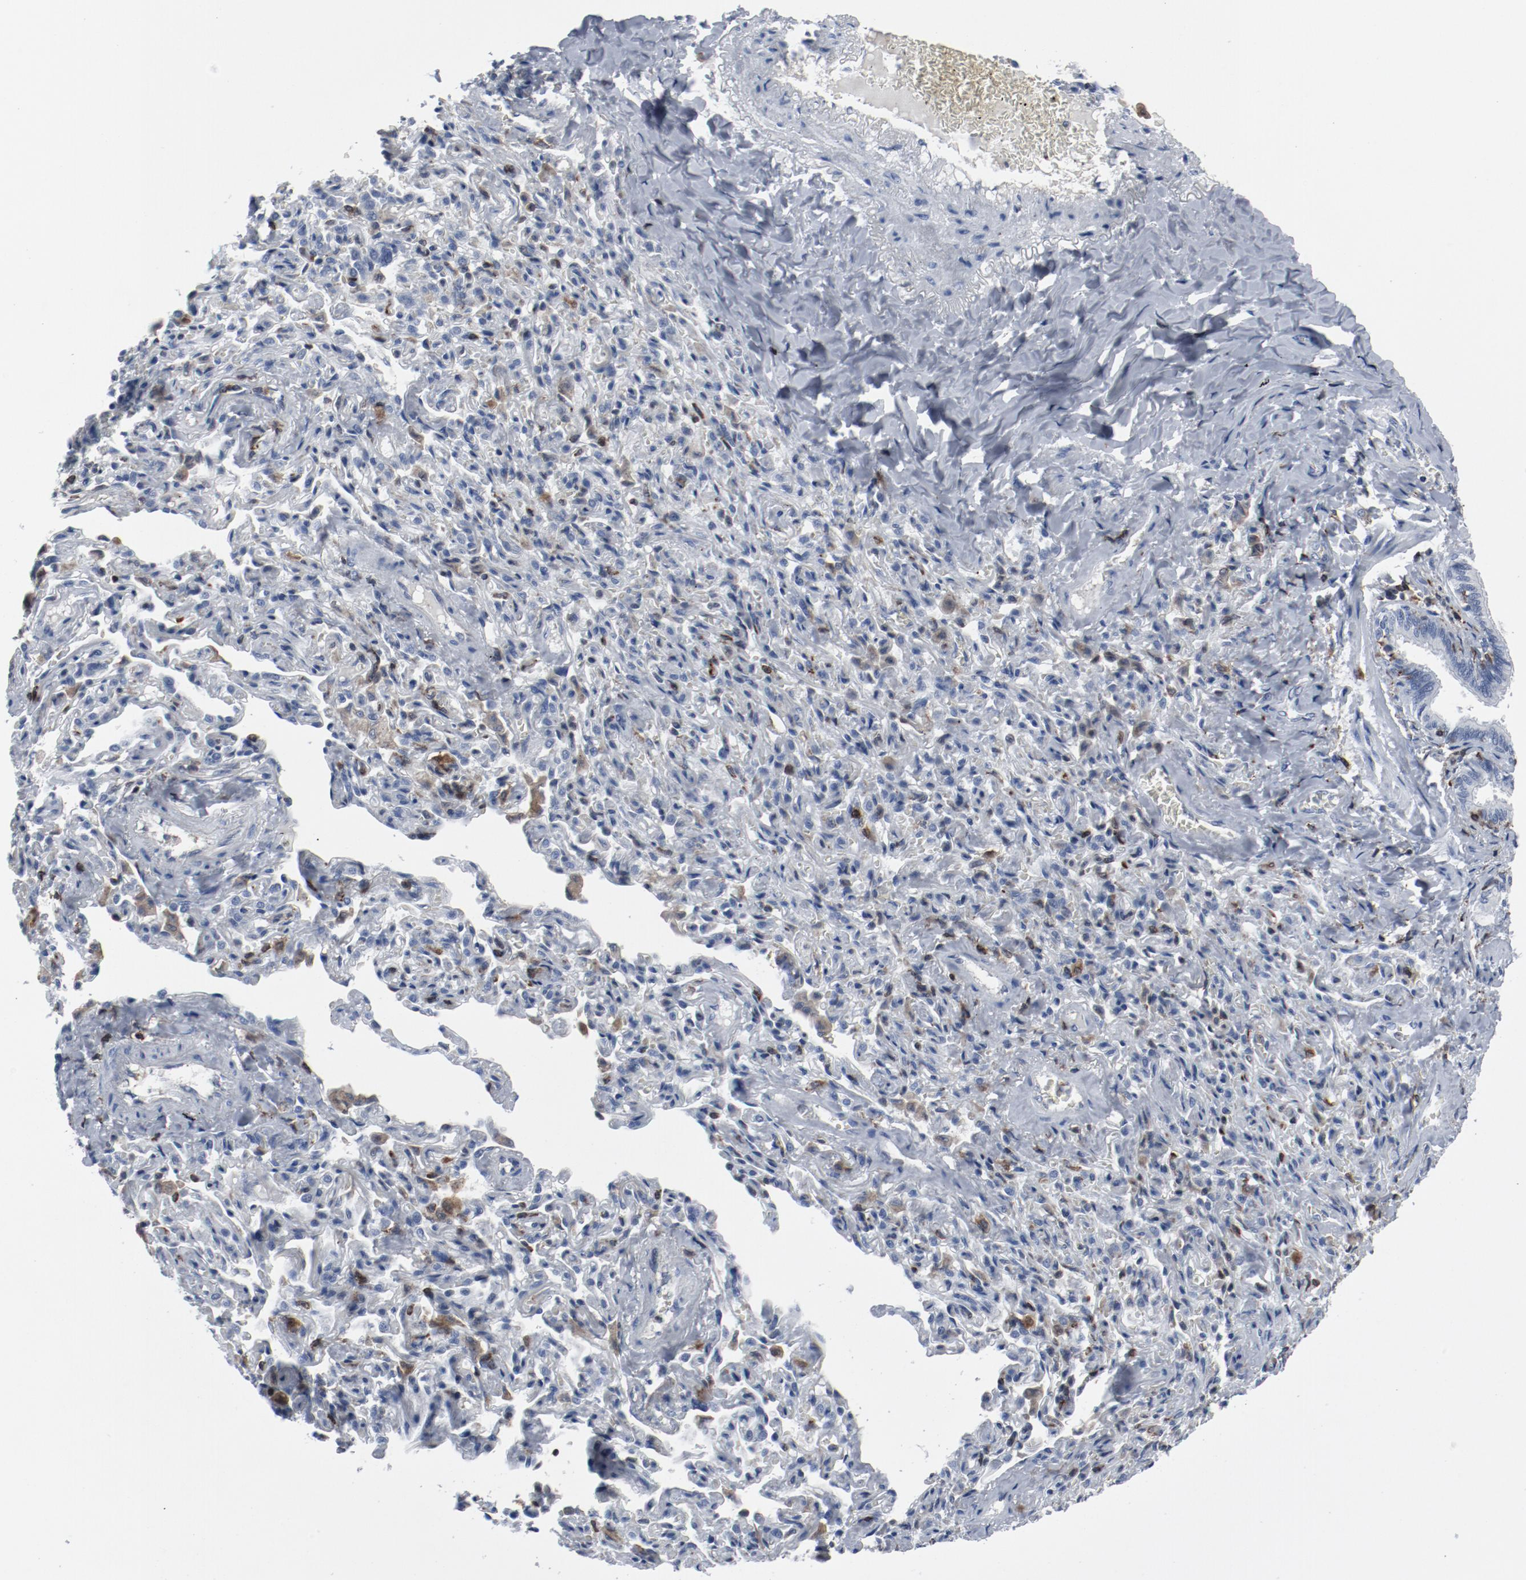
{"staining": {"intensity": "negative", "quantity": "none", "location": "none"}, "tissue": "bronchus", "cell_type": "Respiratory epithelial cells", "image_type": "normal", "snomed": [{"axis": "morphology", "description": "Normal tissue, NOS"}, {"axis": "topography", "description": "Lung"}], "caption": "The photomicrograph displays no significant expression in respiratory epithelial cells of bronchus.", "gene": "LCP2", "patient": {"sex": "male", "age": 64}}